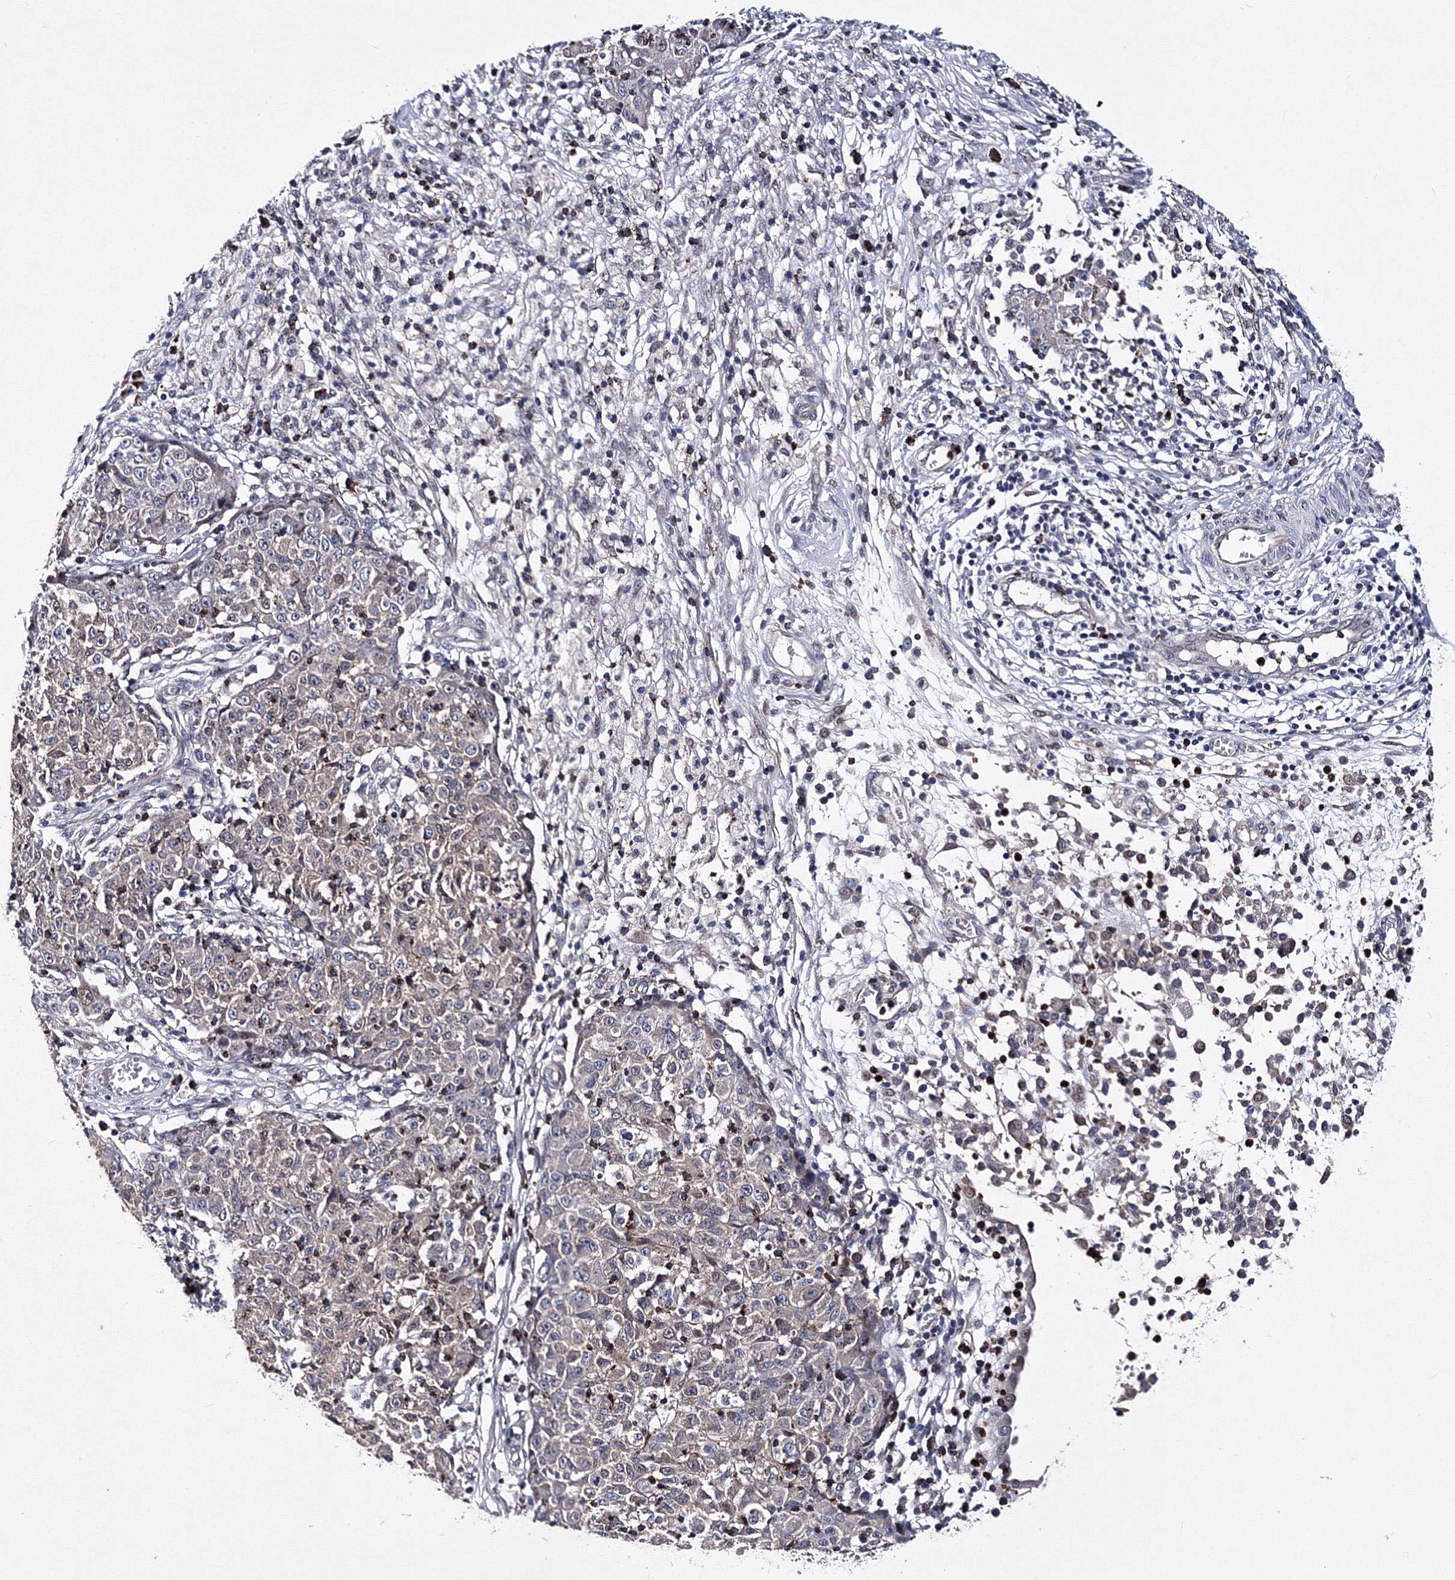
{"staining": {"intensity": "negative", "quantity": "none", "location": "none"}, "tissue": "ovarian cancer", "cell_type": "Tumor cells", "image_type": "cancer", "snomed": [{"axis": "morphology", "description": "Carcinoma, endometroid"}, {"axis": "topography", "description": "Ovary"}], "caption": "Immunohistochemistry photomicrograph of ovarian cancer stained for a protein (brown), which shows no staining in tumor cells.", "gene": "PHYKPL", "patient": {"sex": "female", "age": 42}}